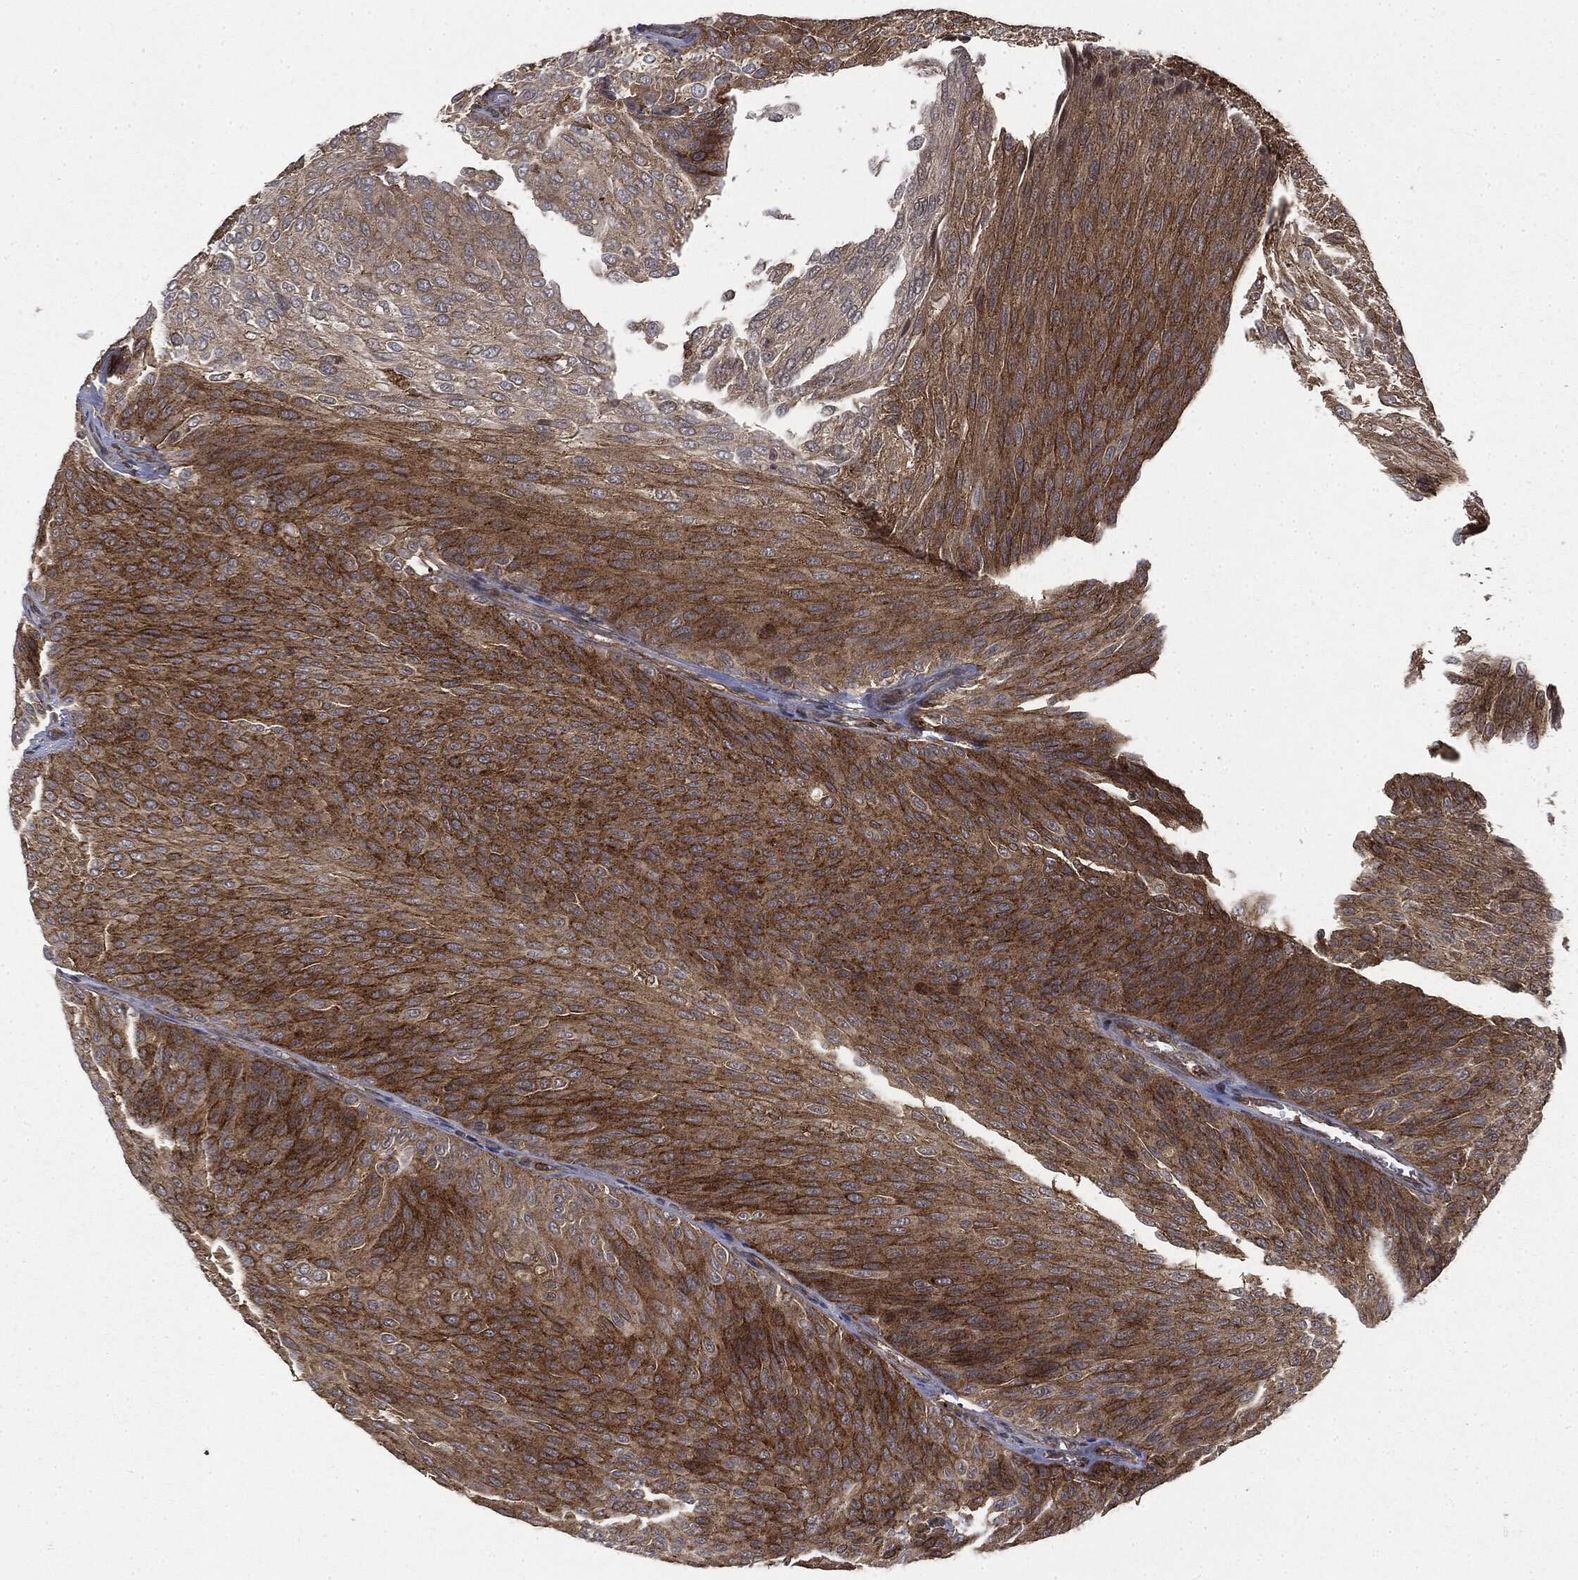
{"staining": {"intensity": "strong", "quantity": "25%-75%", "location": "cytoplasmic/membranous"}, "tissue": "urothelial cancer", "cell_type": "Tumor cells", "image_type": "cancer", "snomed": [{"axis": "morphology", "description": "Urothelial carcinoma, Low grade"}, {"axis": "topography", "description": "Ureter, NOS"}, {"axis": "topography", "description": "Urinary bladder"}], "caption": "An immunohistochemistry histopathology image of neoplastic tissue is shown. Protein staining in brown shows strong cytoplasmic/membranous positivity in low-grade urothelial carcinoma within tumor cells.", "gene": "SNX5", "patient": {"sex": "male", "age": 78}}